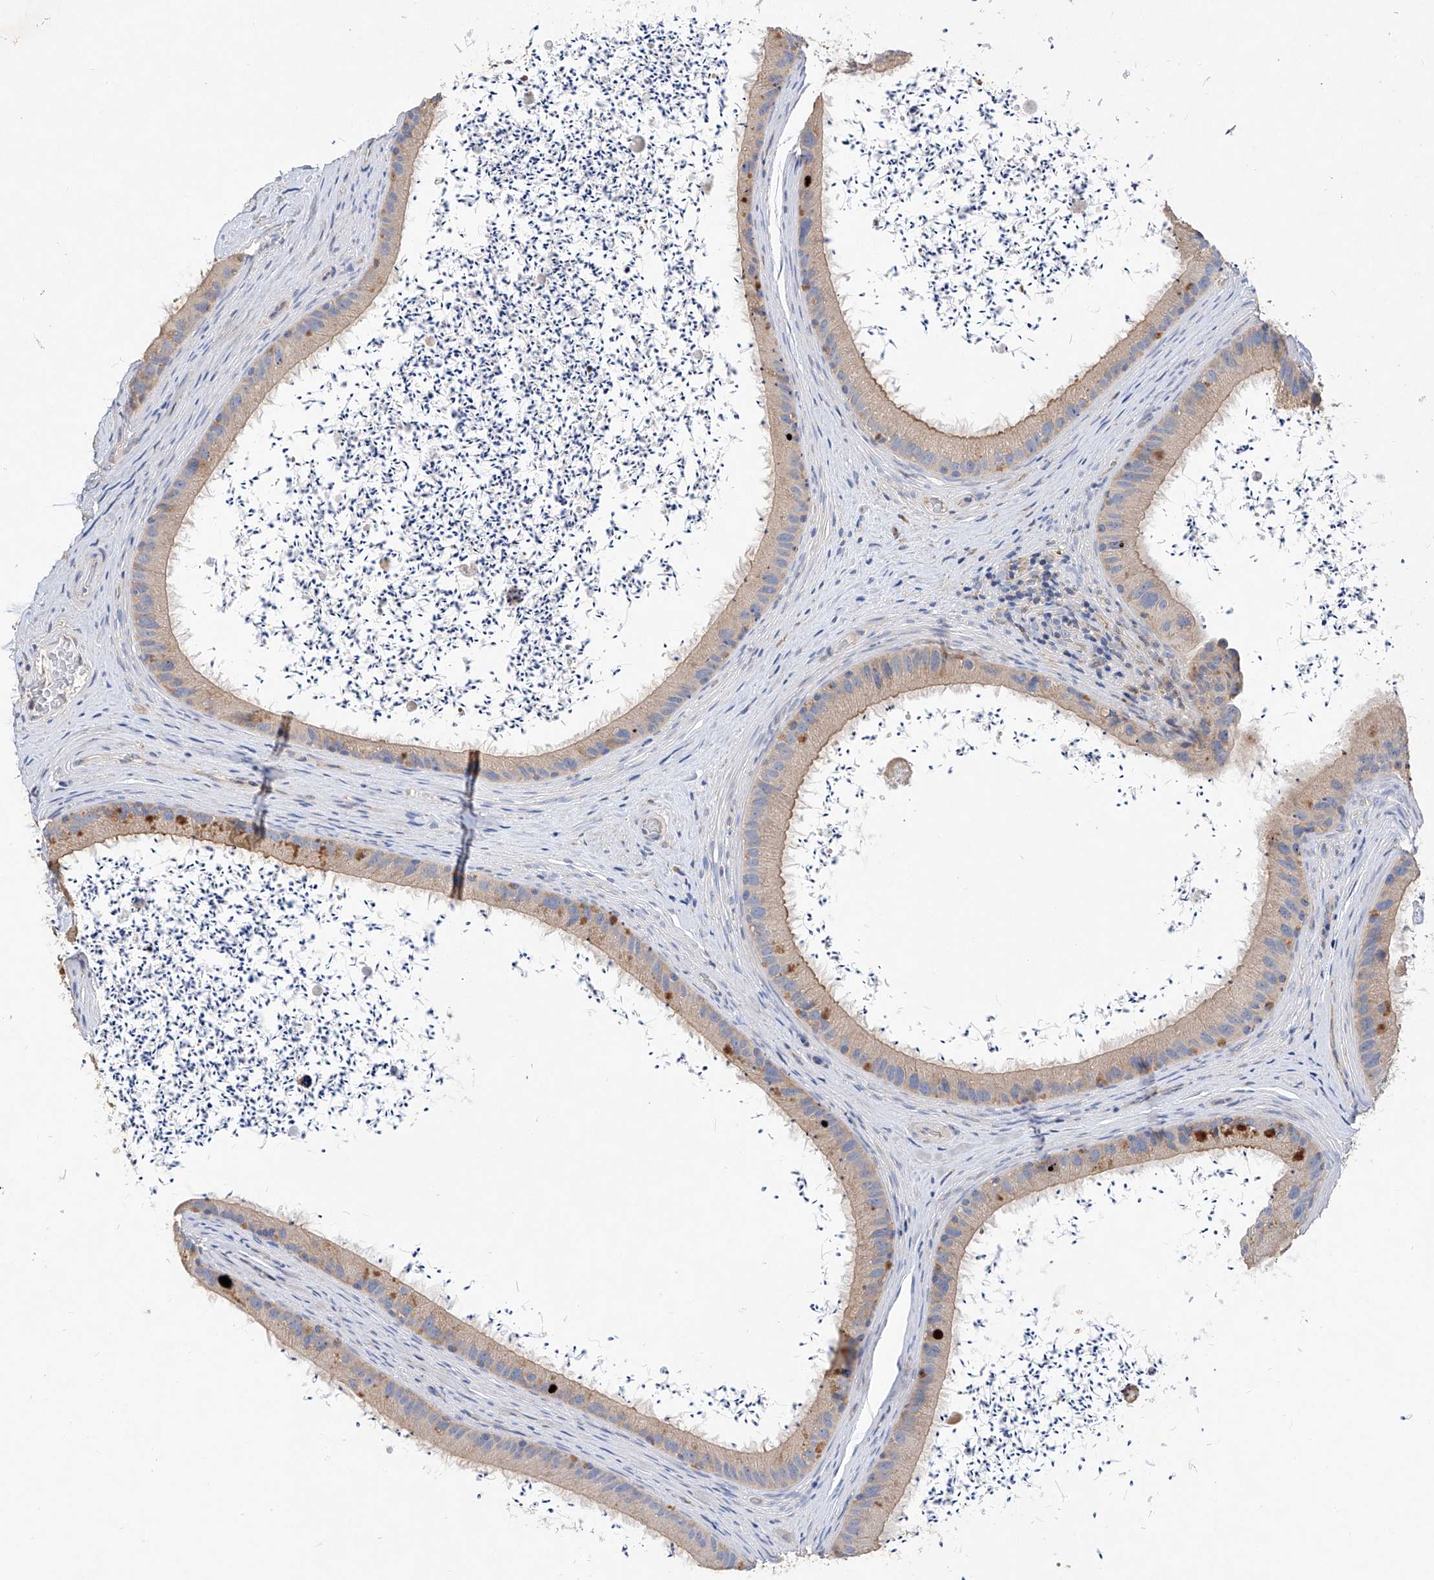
{"staining": {"intensity": "weak", "quantity": ">75%", "location": "cytoplasmic/membranous"}, "tissue": "epididymis", "cell_type": "Glandular cells", "image_type": "normal", "snomed": [{"axis": "morphology", "description": "Normal tissue, NOS"}, {"axis": "topography", "description": "Epididymis, spermatic cord, NOS"}], "caption": "Approximately >75% of glandular cells in normal human epididymis reveal weak cytoplasmic/membranous protein expression as visualized by brown immunohistochemical staining.", "gene": "AMD1", "patient": {"sex": "male", "age": 50}}